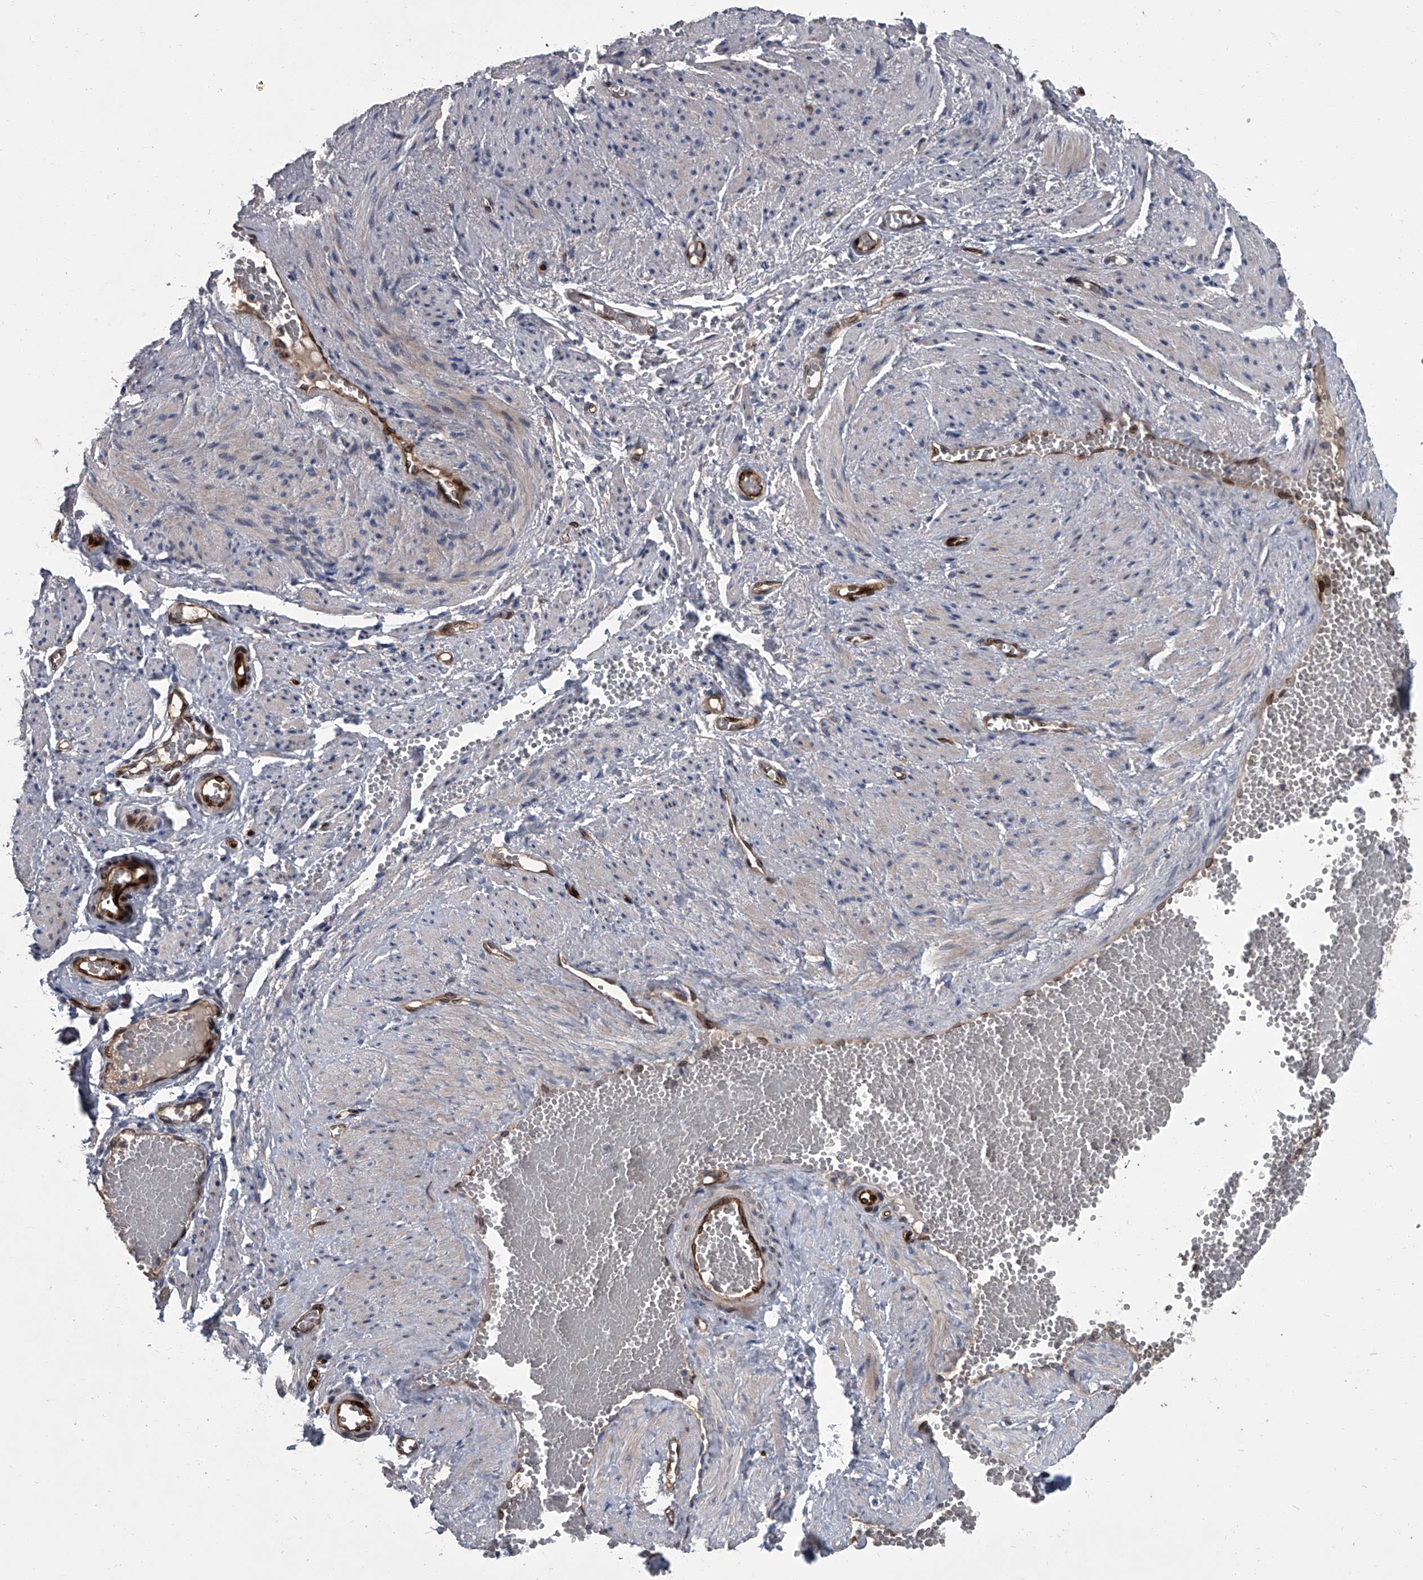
{"staining": {"intensity": "strong", "quantity": "25%-75%", "location": "cytoplasmic/membranous,nuclear"}, "tissue": "adipose tissue", "cell_type": "Adipocytes", "image_type": "normal", "snomed": [{"axis": "morphology", "description": "Normal tissue, NOS"}, {"axis": "topography", "description": "Smooth muscle"}, {"axis": "topography", "description": "Peripheral nerve tissue"}], "caption": "Adipocytes show strong cytoplasmic/membranous,nuclear positivity in about 25%-75% of cells in unremarkable adipose tissue.", "gene": "LRRC8C", "patient": {"sex": "female", "age": 39}}